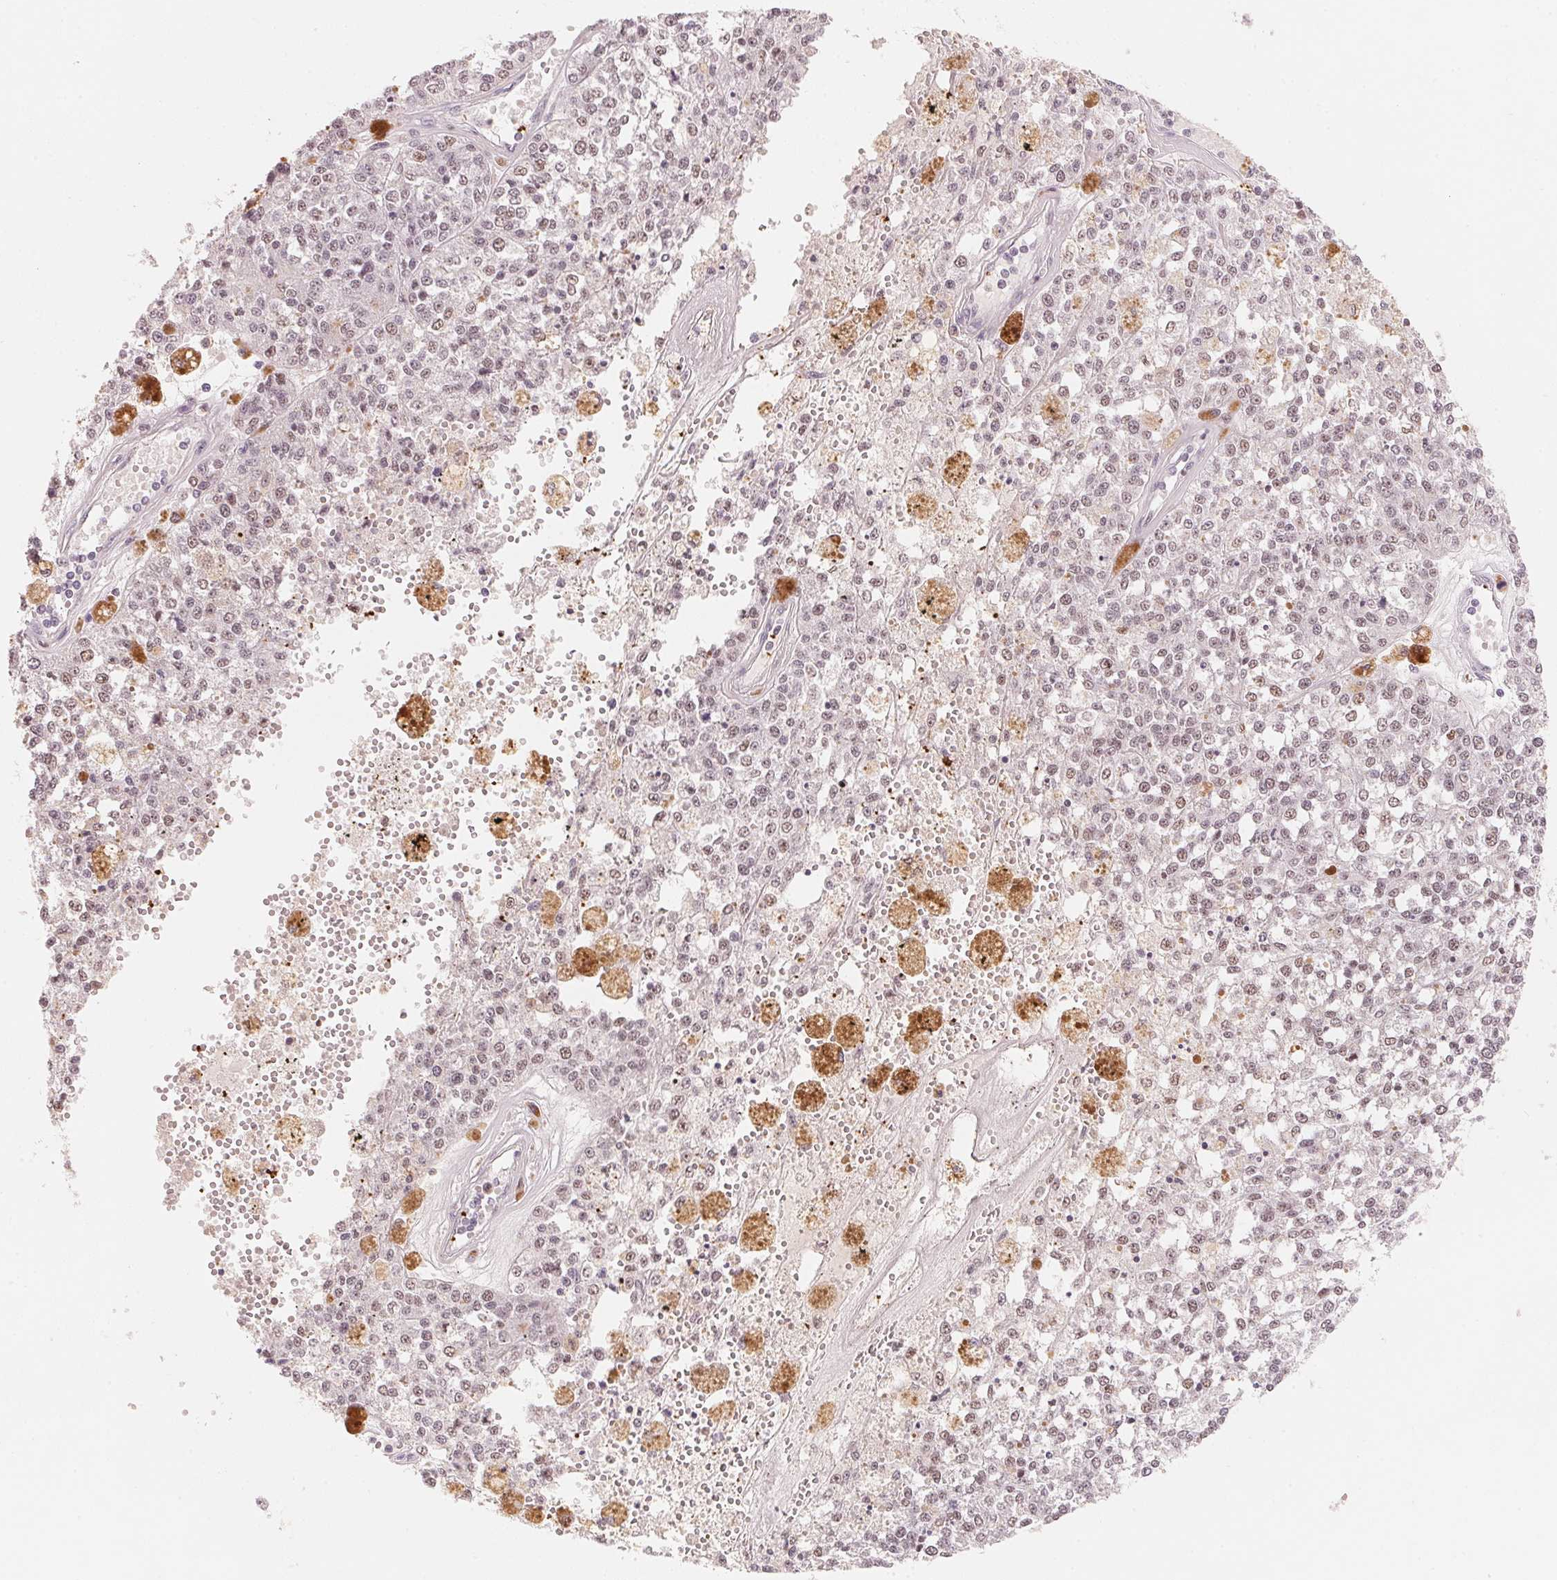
{"staining": {"intensity": "weak", "quantity": ">75%", "location": "nuclear"}, "tissue": "melanoma", "cell_type": "Tumor cells", "image_type": "cancer", "snomed": [{"axis": "morphology", "description": "Malignant melanoma, Metastatic site"}, {"axis": "topography", "description": "Lymph node"}], "caption": "Immunohistochemistry (IHC) of malignant melanoma (metastatic site) displays low levels of weak nuclear expression in about >75% of tumor cells.", "gene": "ARHGAP22", "patient": {"sex": "female", "age": 64}}